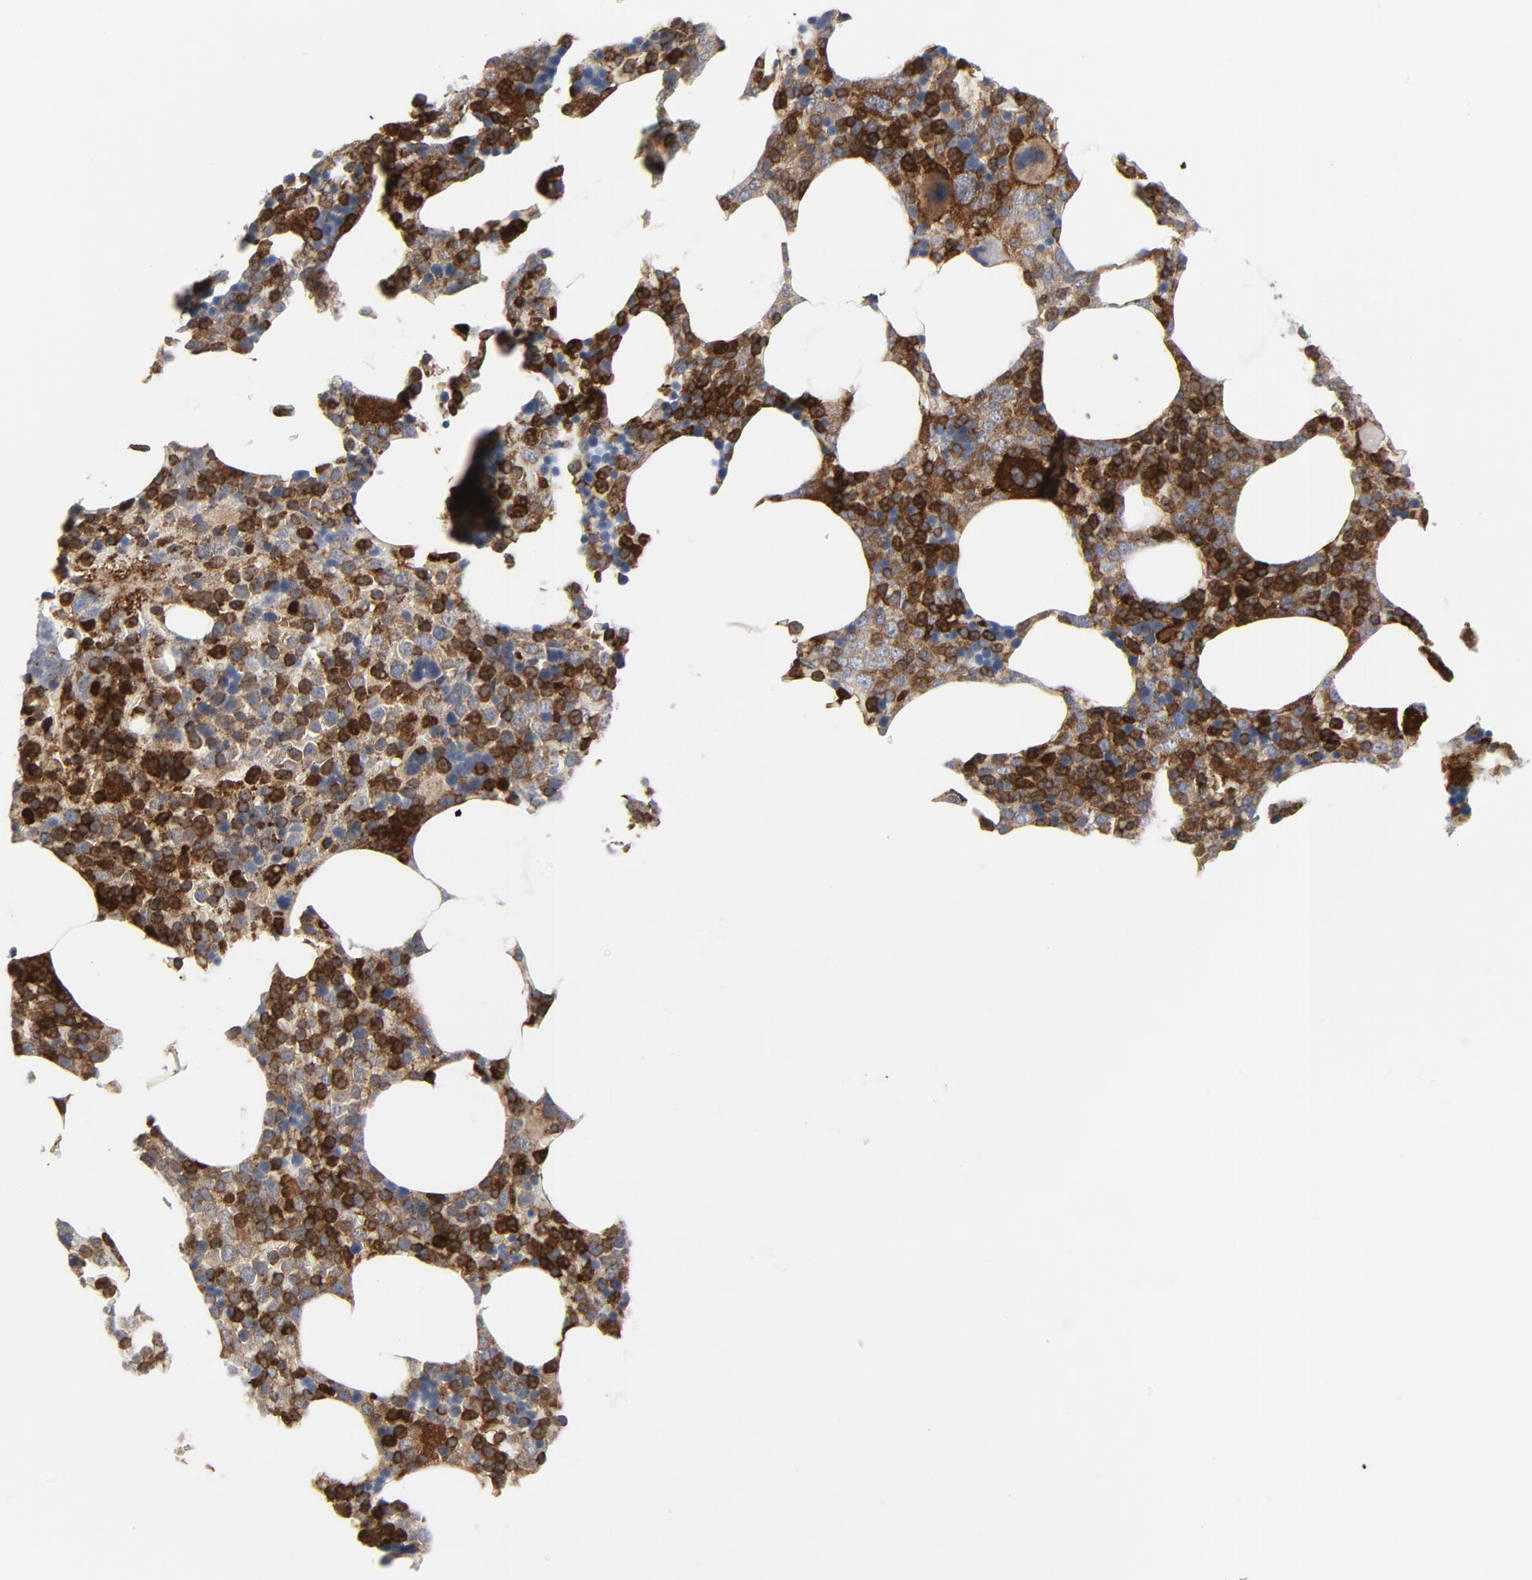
{"staining": {"intensity": "strong", "quantity": "25%-75%", "location": "cytoplasmic/membranous"}, "tissue": "bone marrow", "cell_type": "Hematopoietic cells", "image_type": "normal", "snomed": [{"axis": "morphology", "description": "Normal tissue, NOS"}, {"axis": "topography", "description": "Bone marrow"}], "caption": "Bone marrow stained for a protein (brown) exhibits strong cytoplasmic/membranous positive expression in approximately 25%-75% of hematopoietic cells.", "gene": "YES1", "patient": {"sex": "female", "age": 66}}